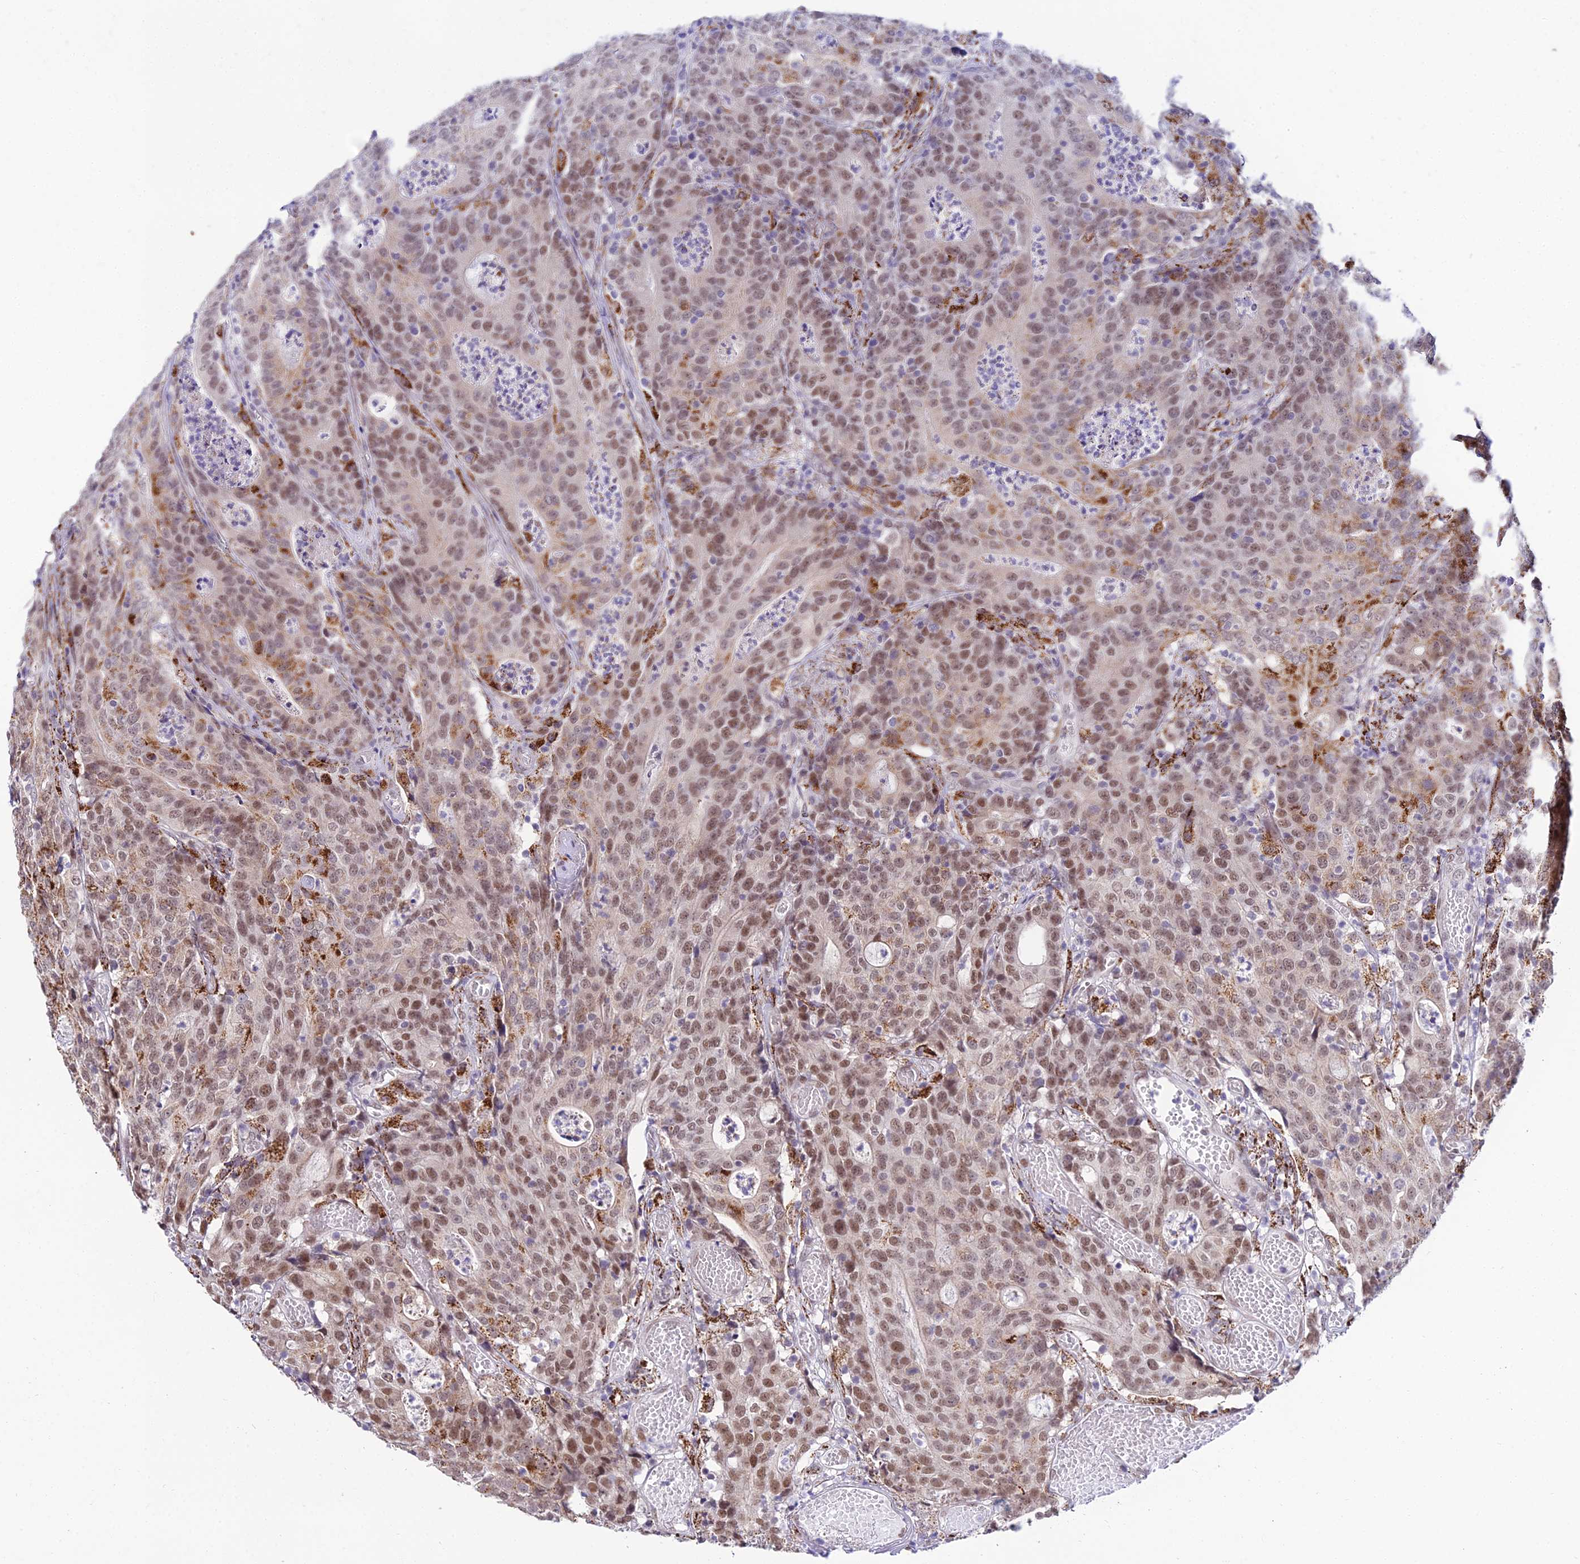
{"staining": {"intensity": "moderate", "quantity": ">75%", "location": "nuclear"}, "tissue": "colorectal cancer", "cell_type": "Tumor cells", "image_type": "cancer", "snomed": [{"axis": "morphology", "description": "Adenocarcinoma, NOS"}, {"axis": "topography", "description": "Colon"}], "caption": "Moderate nuclear staining is identified in about >75% of tumor cells in colorectal adenocarcinoma. (Stains: DAB in brown, nuclei in blue, Microscopy: brightfield microscopy at high magnification).", "gene": "C6orf163", "patient": {"sex": "male", "age": 83}}